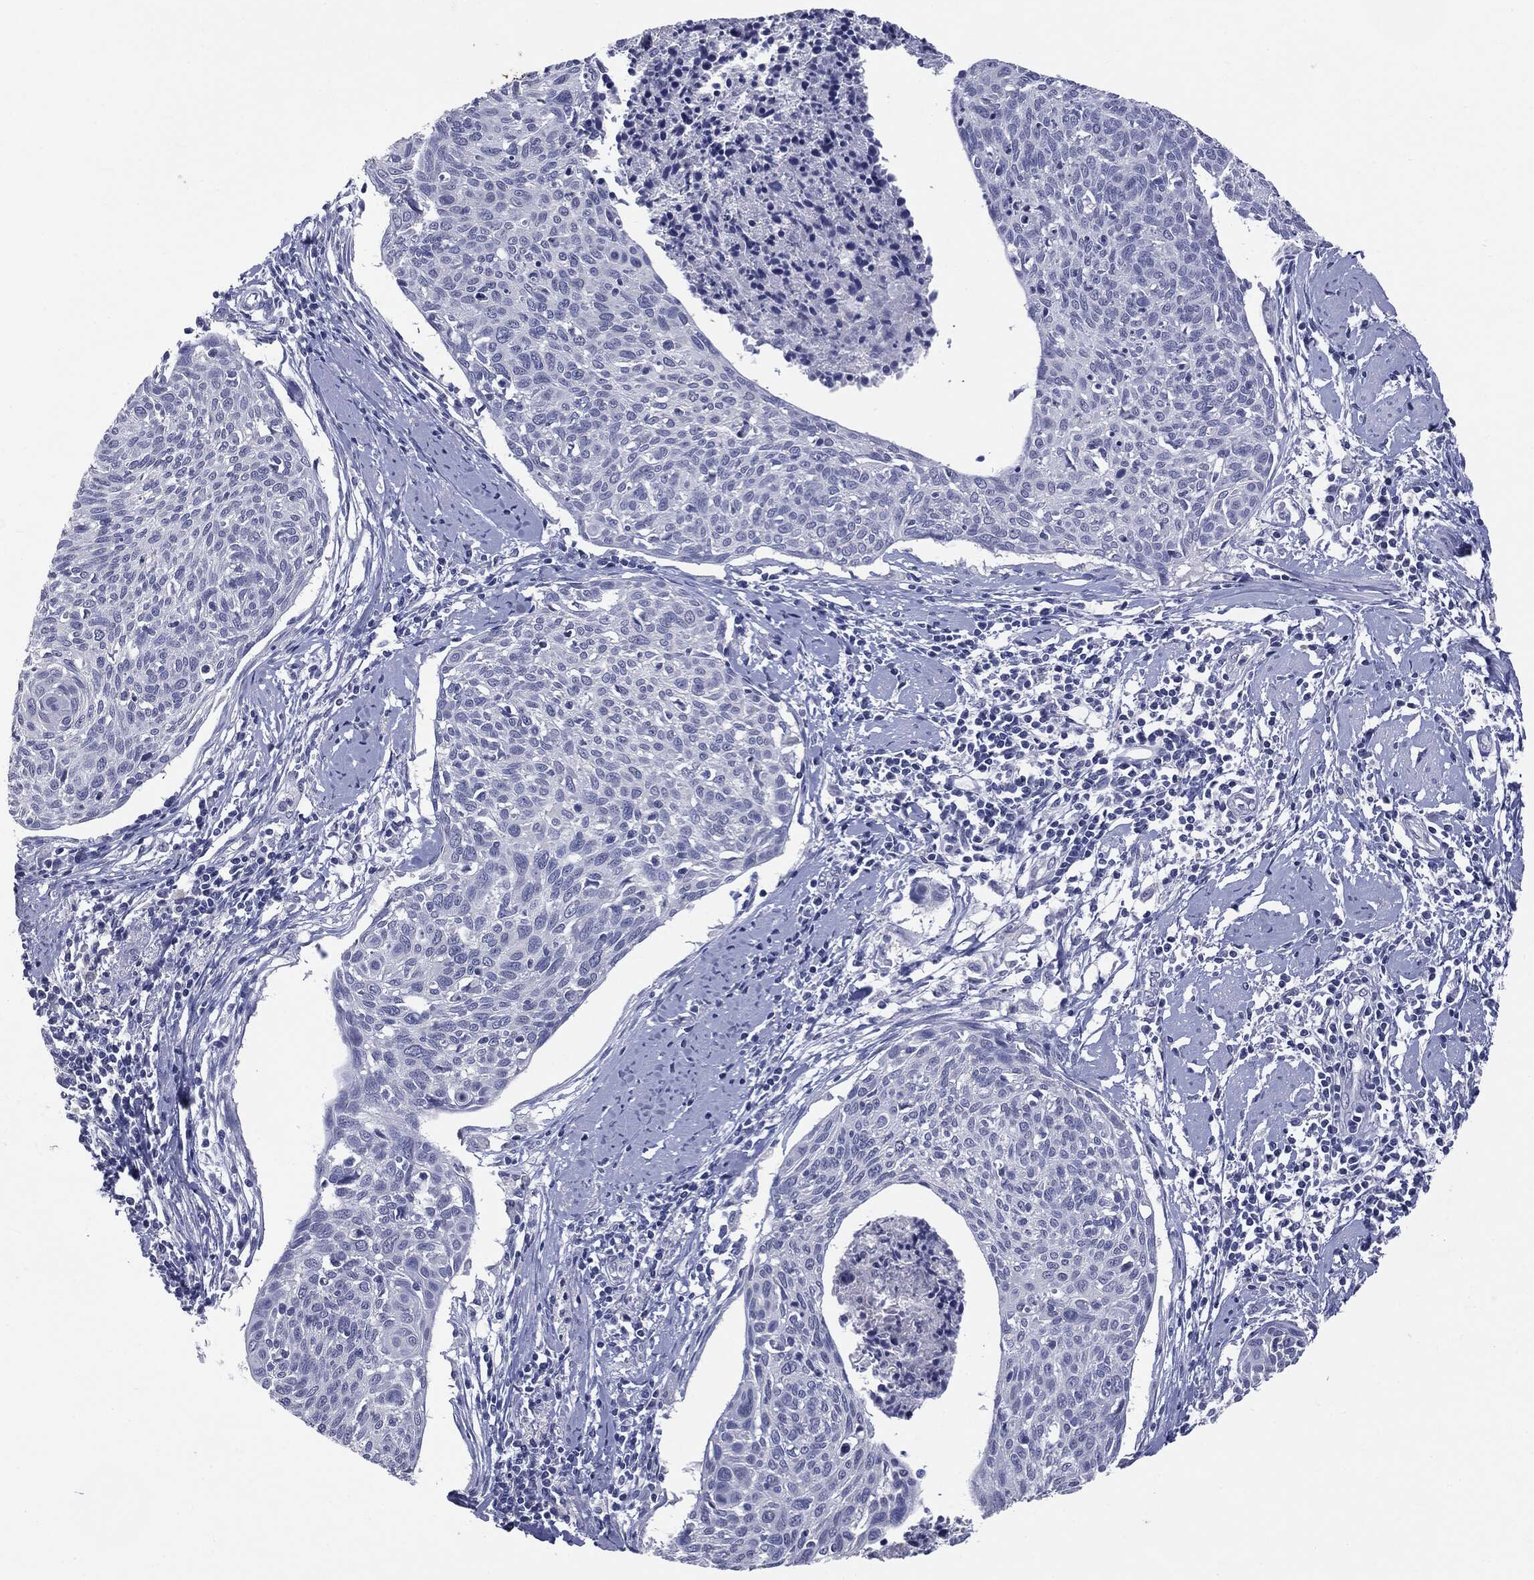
{"staining": {"intensity": "negative", "quantity": "none", "location": "none"}, "tissue": "cervical cancer", "cell_type": "Tumor cells", "image_type": "cancer", "snomed": [{"axis": "morphology", "description": "Squamous cell carcinoma, NOS"}, {"axis": "topography", "description": "Cervix"}], "caption": "An IHC histopathology image of cervical cancer is shown. There is no staining in tumor cells of cervical cancer. The staining was performed using DAB (3,3'-diaminobenzidine) to visualize the protein expression in brown, while the nuclei were stained in blue with hematoxylin (Magnification: 20x).", "gene": "TSHB", "patient": {"sex": "female", "age": 49}}